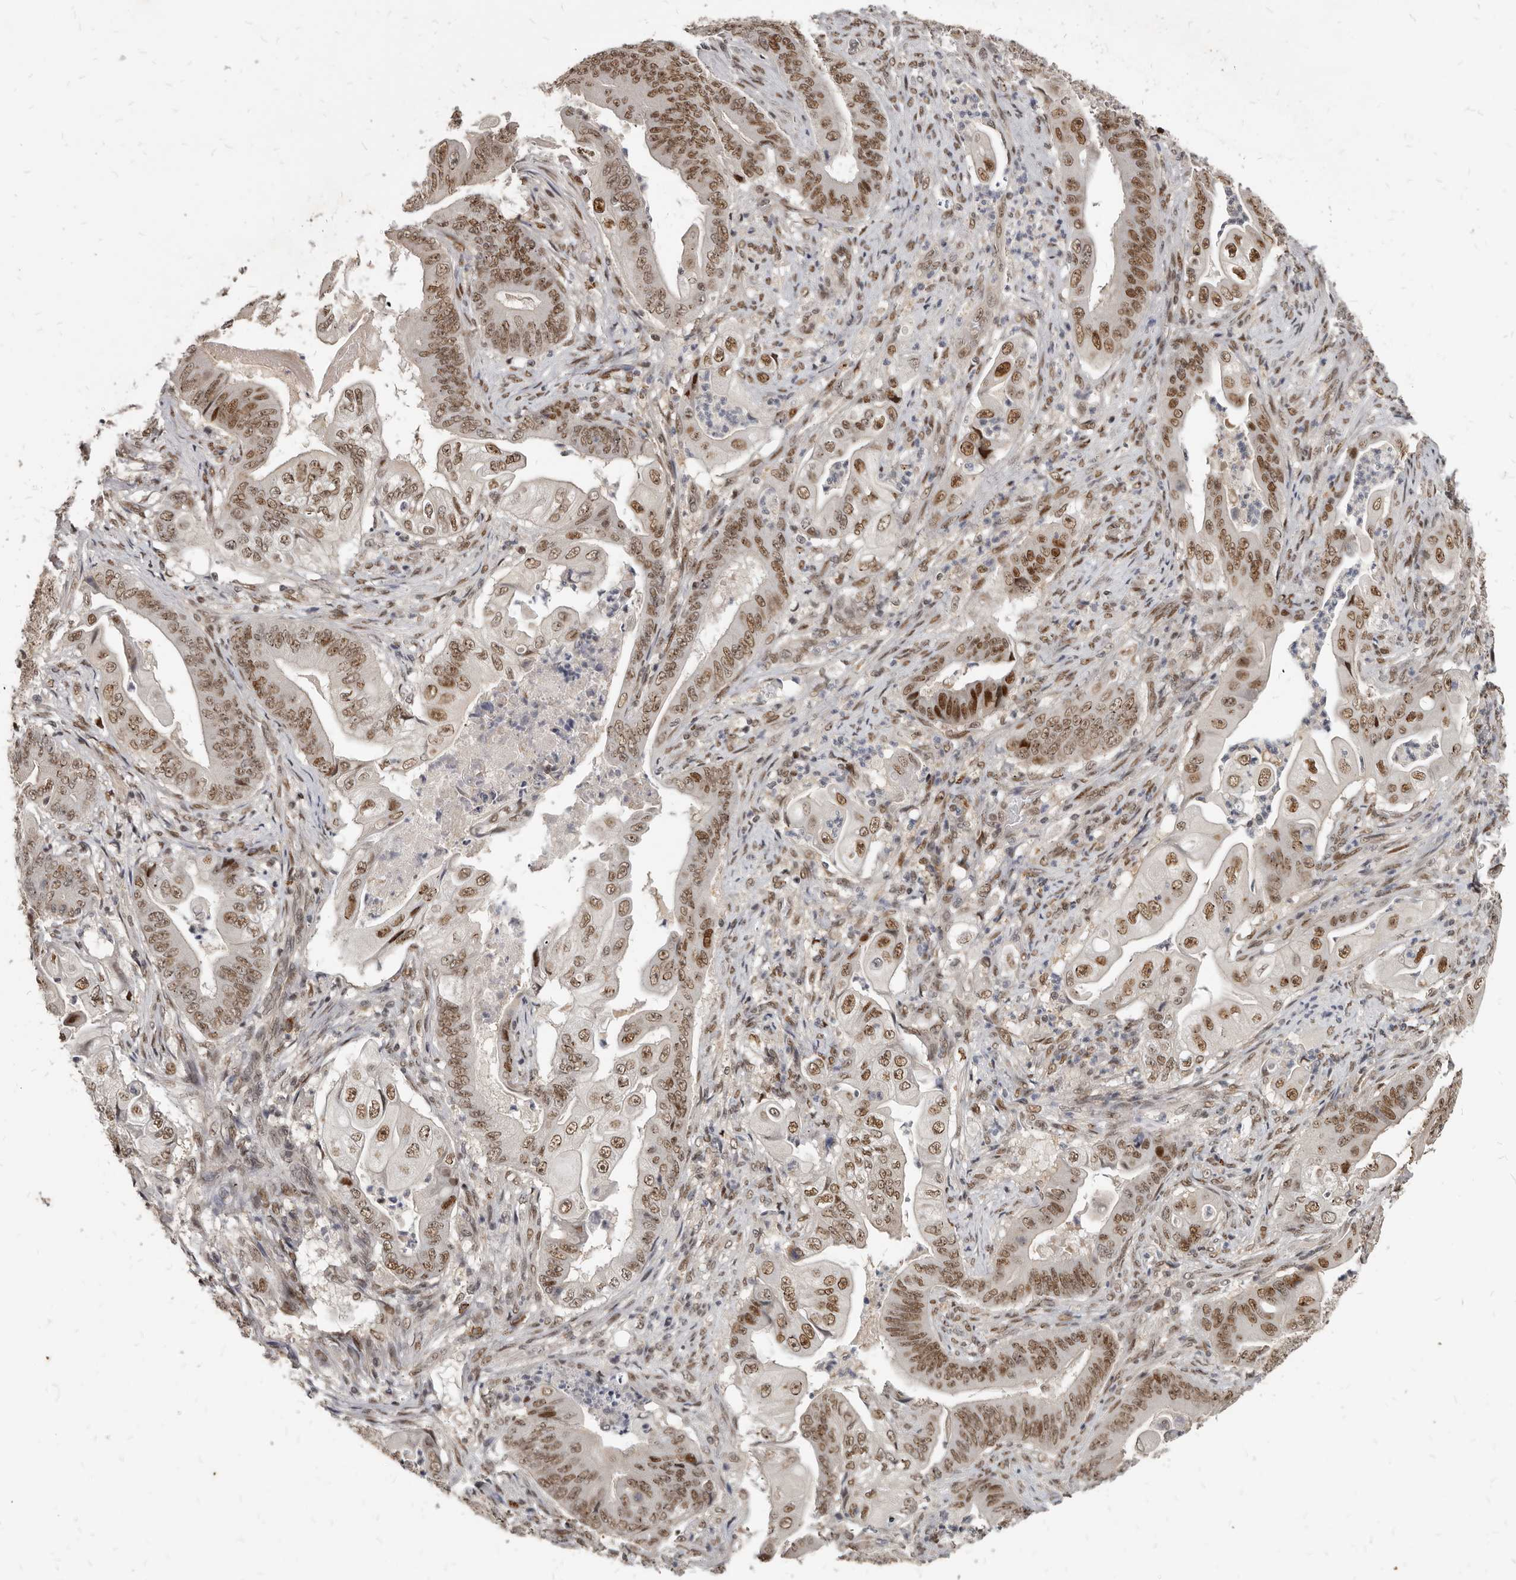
{"staining": {"intensity": "moderate", "quantity": ">75%", "location": "nuclear"}, "tissue": "stomach cancer", "cell_type": "Tumor cells", "image_type": "cancer", "snomed": [{"axis": "morphology", "description": "Adenocarcinoma, NOS"}, {"axis": "topography", "description": "Stomach"}], "caption": "Stomach cancer (adenocarcinoma) was stained to show a protein in brown. There is medium levels of moderate nuclear expression in approximately >75% of tumor cells.", "gene": "ATF5", "patient": {"sex": "female", "age": 73}}